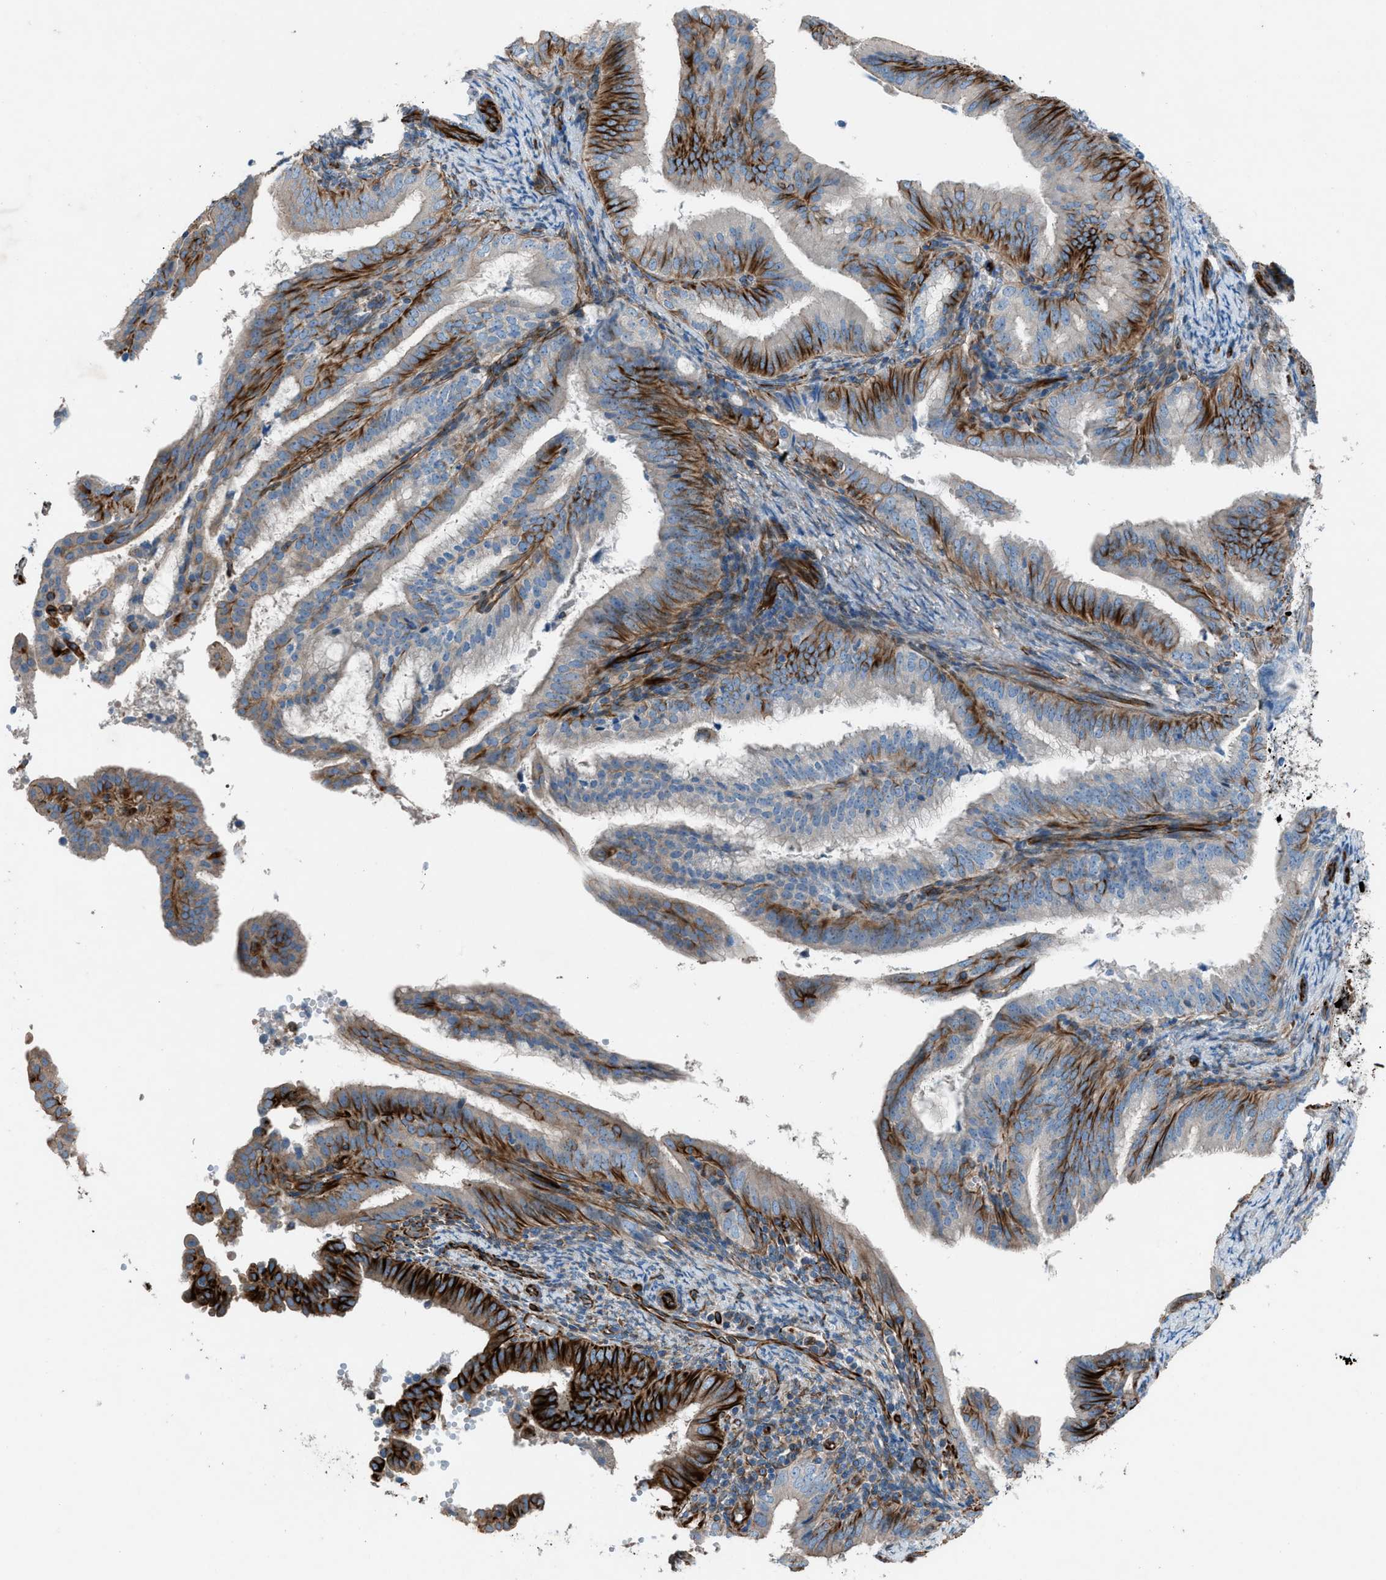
{"staining": {"intensity": "strong", "quantity": "25%-75%", "location": "cytoplasmic/membranous"}, "tissue": "endometrial cancer", "cell_type": "Tumor cells", "image_type": "cancer", "snomed": [{"axis": "morphology", "description": "Adenocarcinoma, NOS"}, {"axis": "topography", "description": "Endometrium"}], "caption": "A micrograph showing strong cytoplasmic/membranous staining in about 25%-75% of tumor cells in endometrial cancer, as visualized by brown immunohistochemical staining.", "gene": "CABP7", "patient": {"sex": "female", "age": 58}}